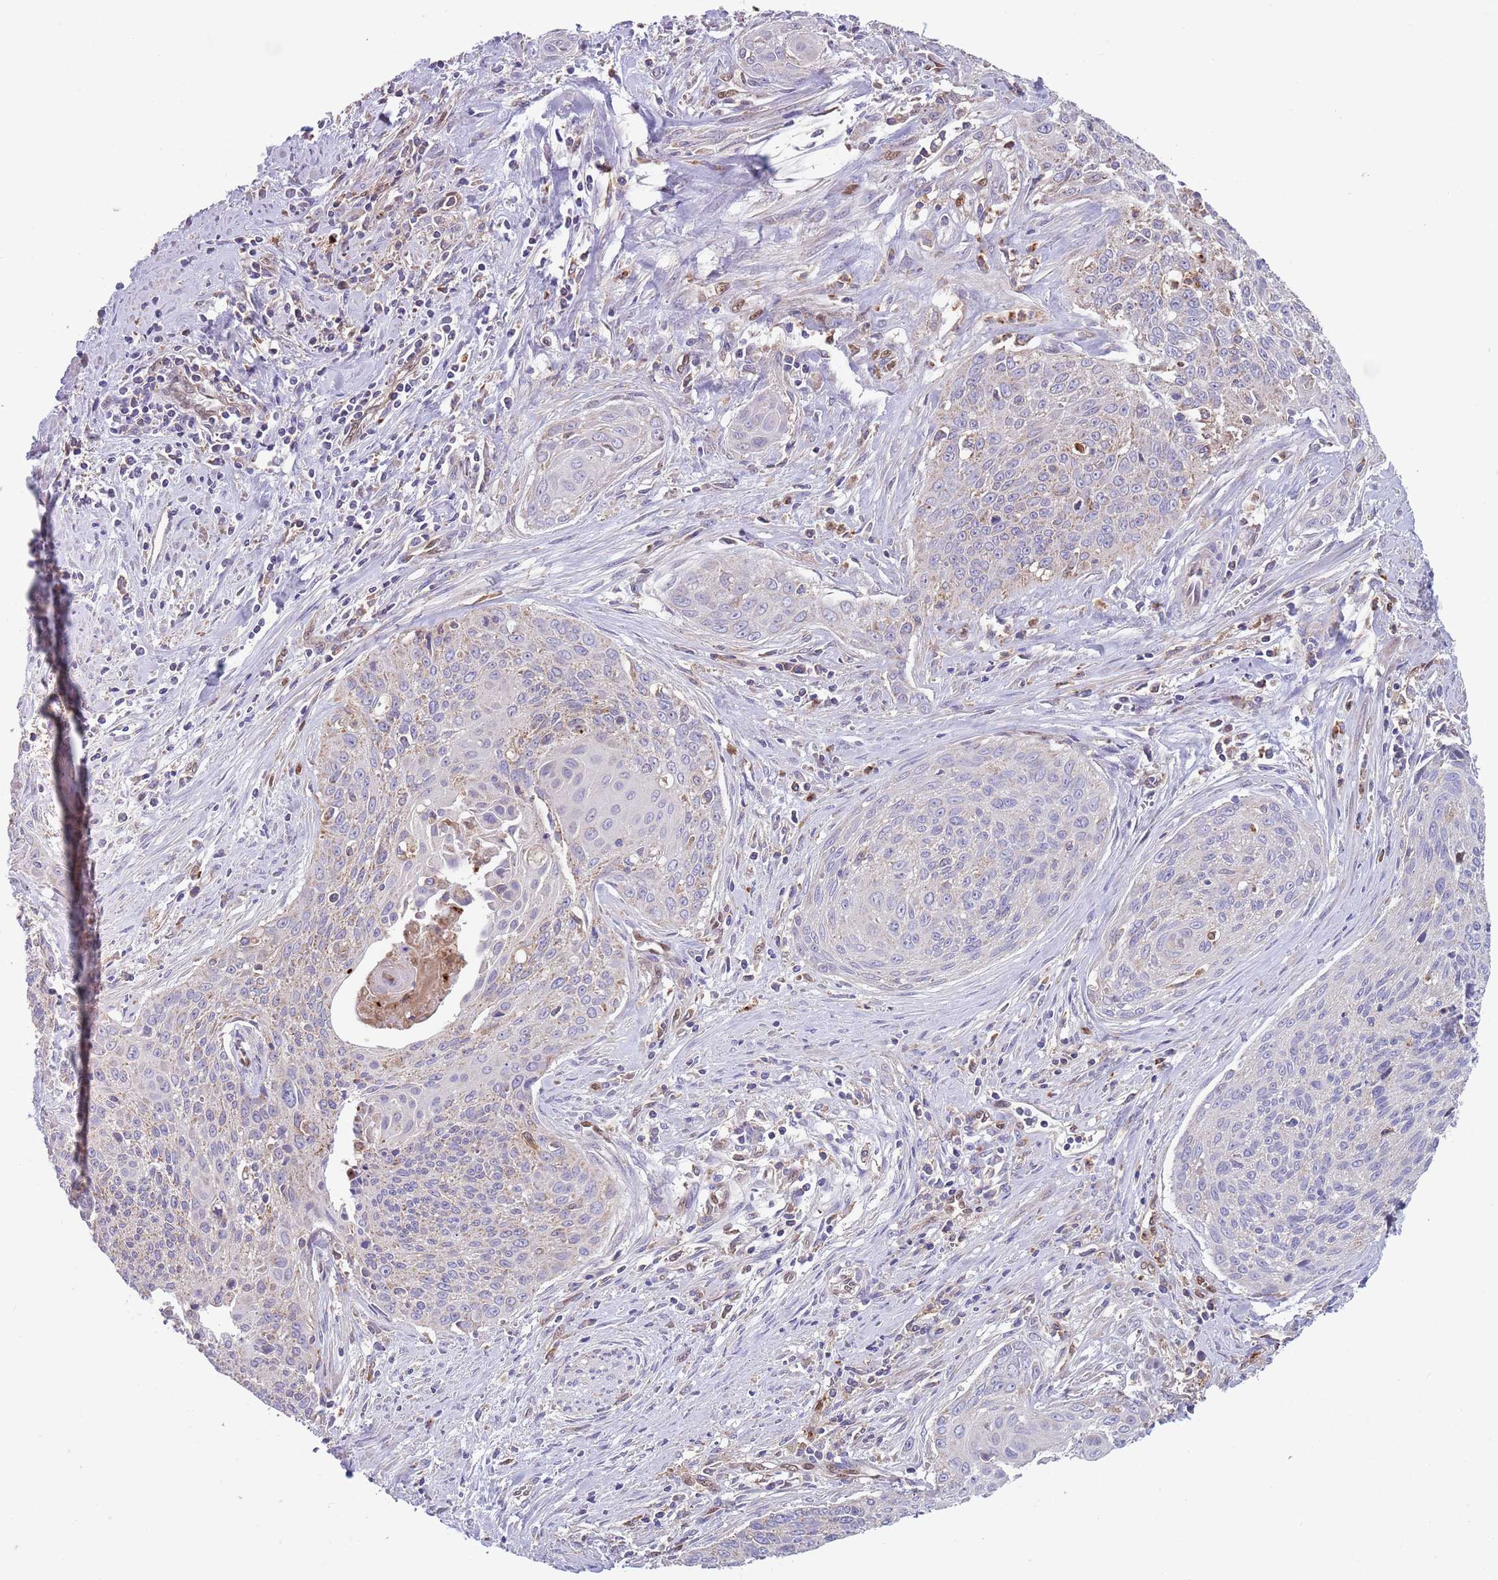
{"staining": {"intensity": "weak", "quantity": "<25%", "location": "cytoplasmic/membranous"}, "tissue": "cervical cancer", "cell_type": "Tumor cells", "image_type": "cancer", "snomed": [{"axis": "morphology", "description": "Squamous cell carcinoma, NOS"}, {"axis": "topography", "description": "Cervix"}], "caption": "DAB (3,3'-diaminobenzidine) immunohistochemical staining of human cervical cancer reveals no significant staining in tumor cells.", "gene": "DDT", "patient": {"sex": "female", "age": 55}}